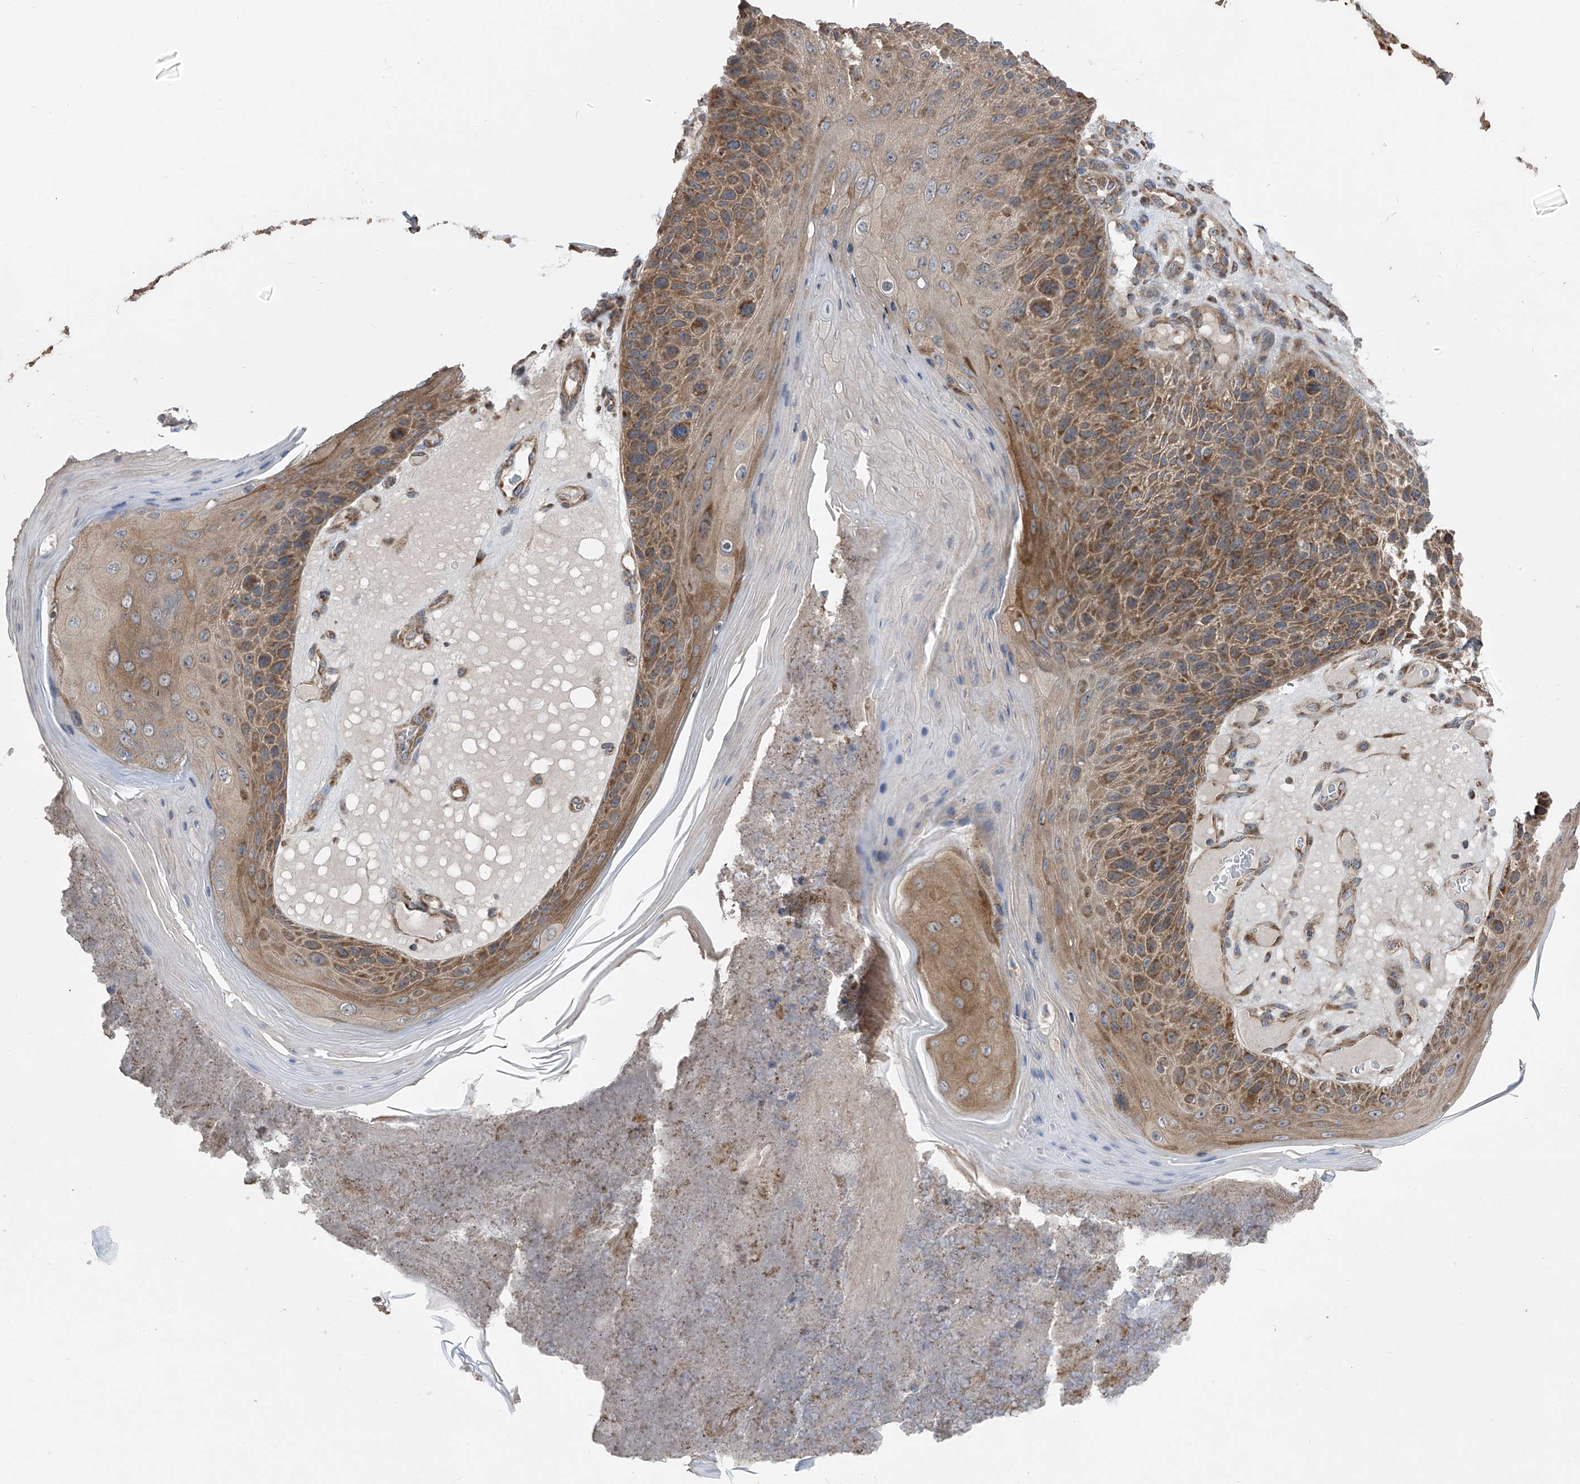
{"staining": {"intensity": "moderate", "quantity": ">75%", "location": "cytoplasmic/membranous"}, "tissue": "skin cancer", "cell_type": "Tumor cells", "image_type": "cancer", "snomed": [{"axis": "morphology", "description": "Squamous cell carcinoma, NOS"}, {"axis": "topography", "description": "Skin"}], "caption": "Moderate cytoplasmic/membranous expression for a protein is identified in approximately >75% of tumor cells of skin cancer (squamous cell carcinoma) using IHC.", "gene": "PNPT1", "patient": {"sex": "female", "age": 88}}